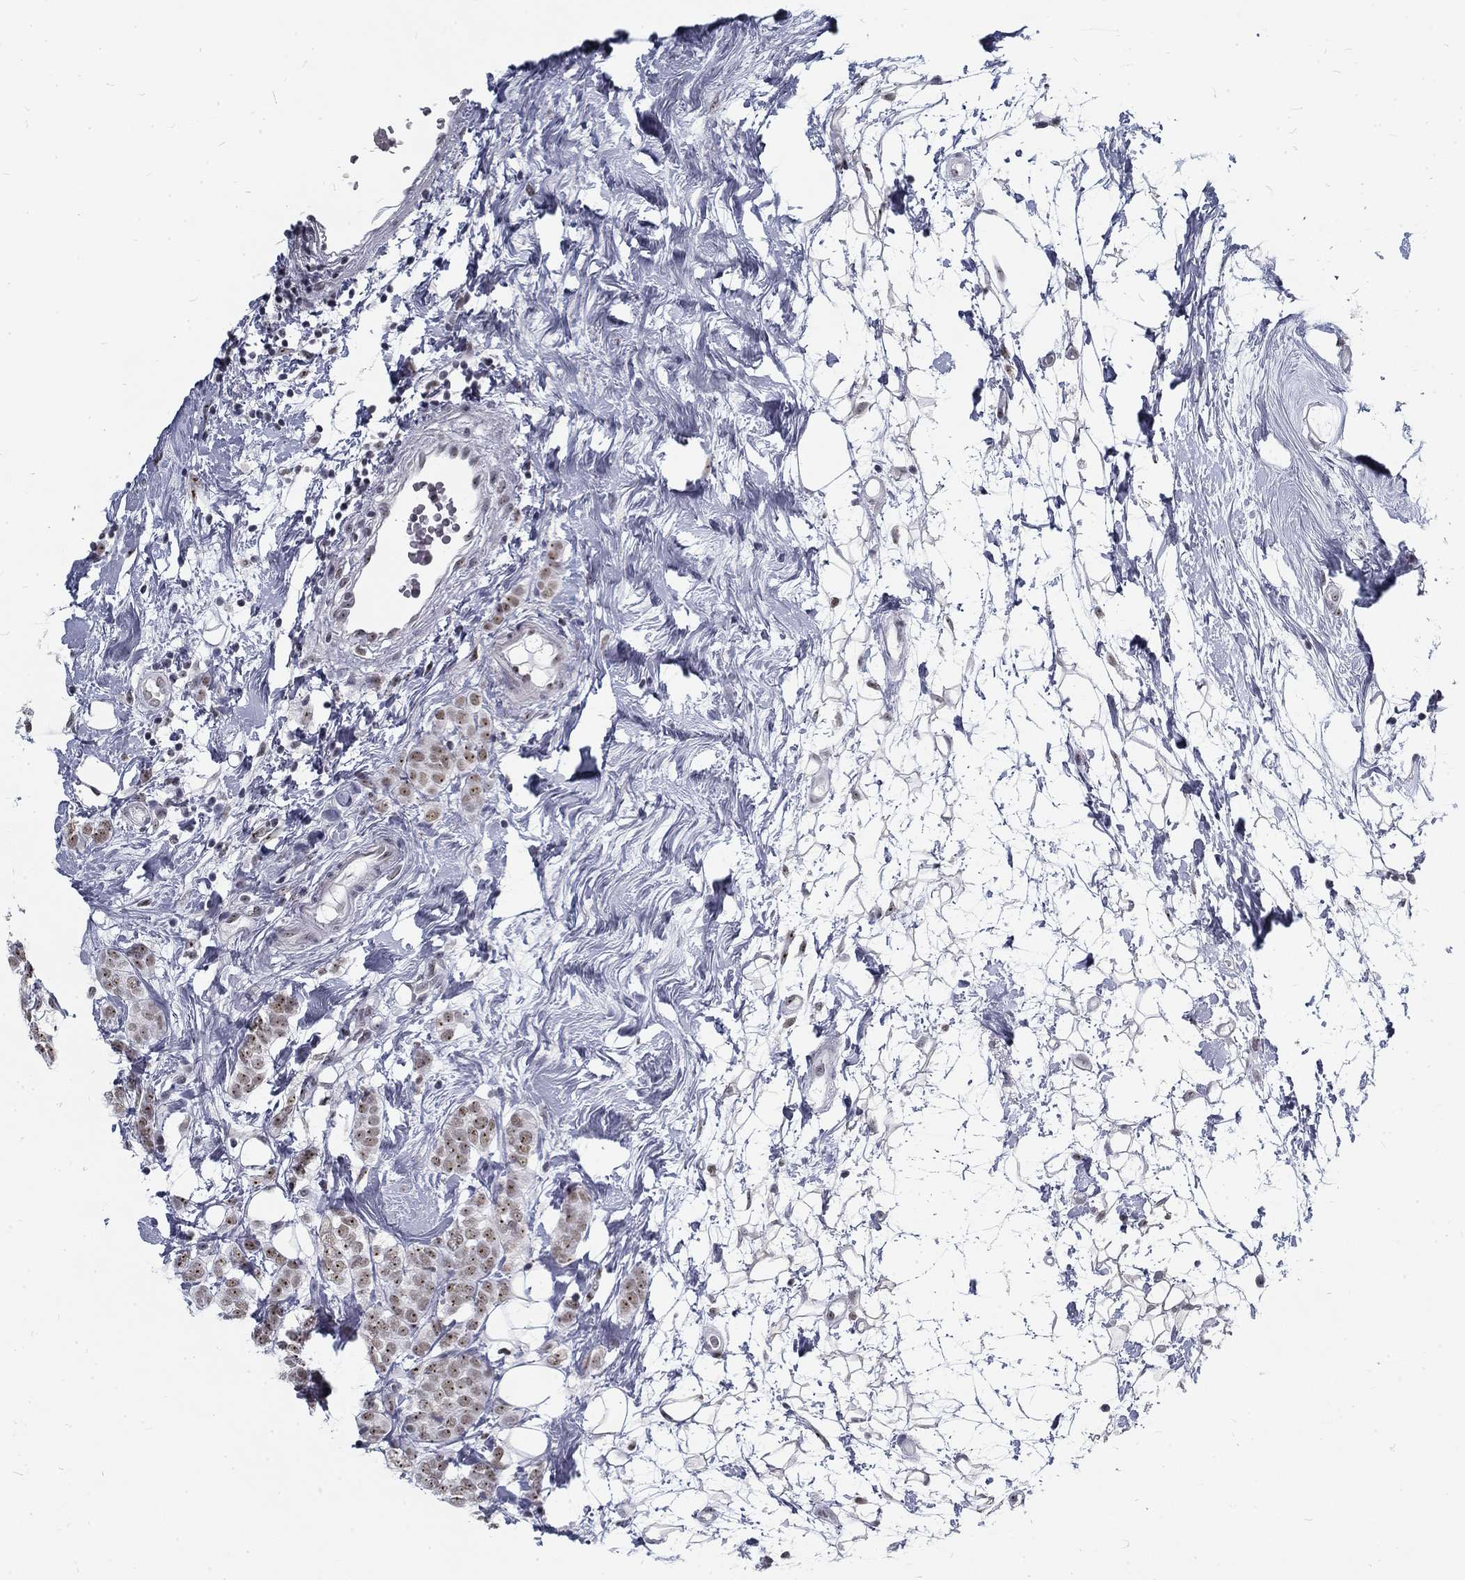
{"staining": {"intensity": "weak", "quantity": "25%-75%", "location": "nuclear"}, "tissue": "breast cancer", "cell_type": "Tumor cells", "image_type": "cancer", "snomed": [{"axis": "morphology", "description": "Lobular carcinoma"}, {"axis": "topography", "description": "Breast"}], "caption": "Immunohistochemistry (IHC) photomicrograph of lobular carcinoma (breast) stained for a protein (brown), which demonstrates low levels of weak nuclear positivity in approximately 25%-75% of tumor cells.", "gene": "SNORC", "patient": {"sex": "female", "age": 49}}